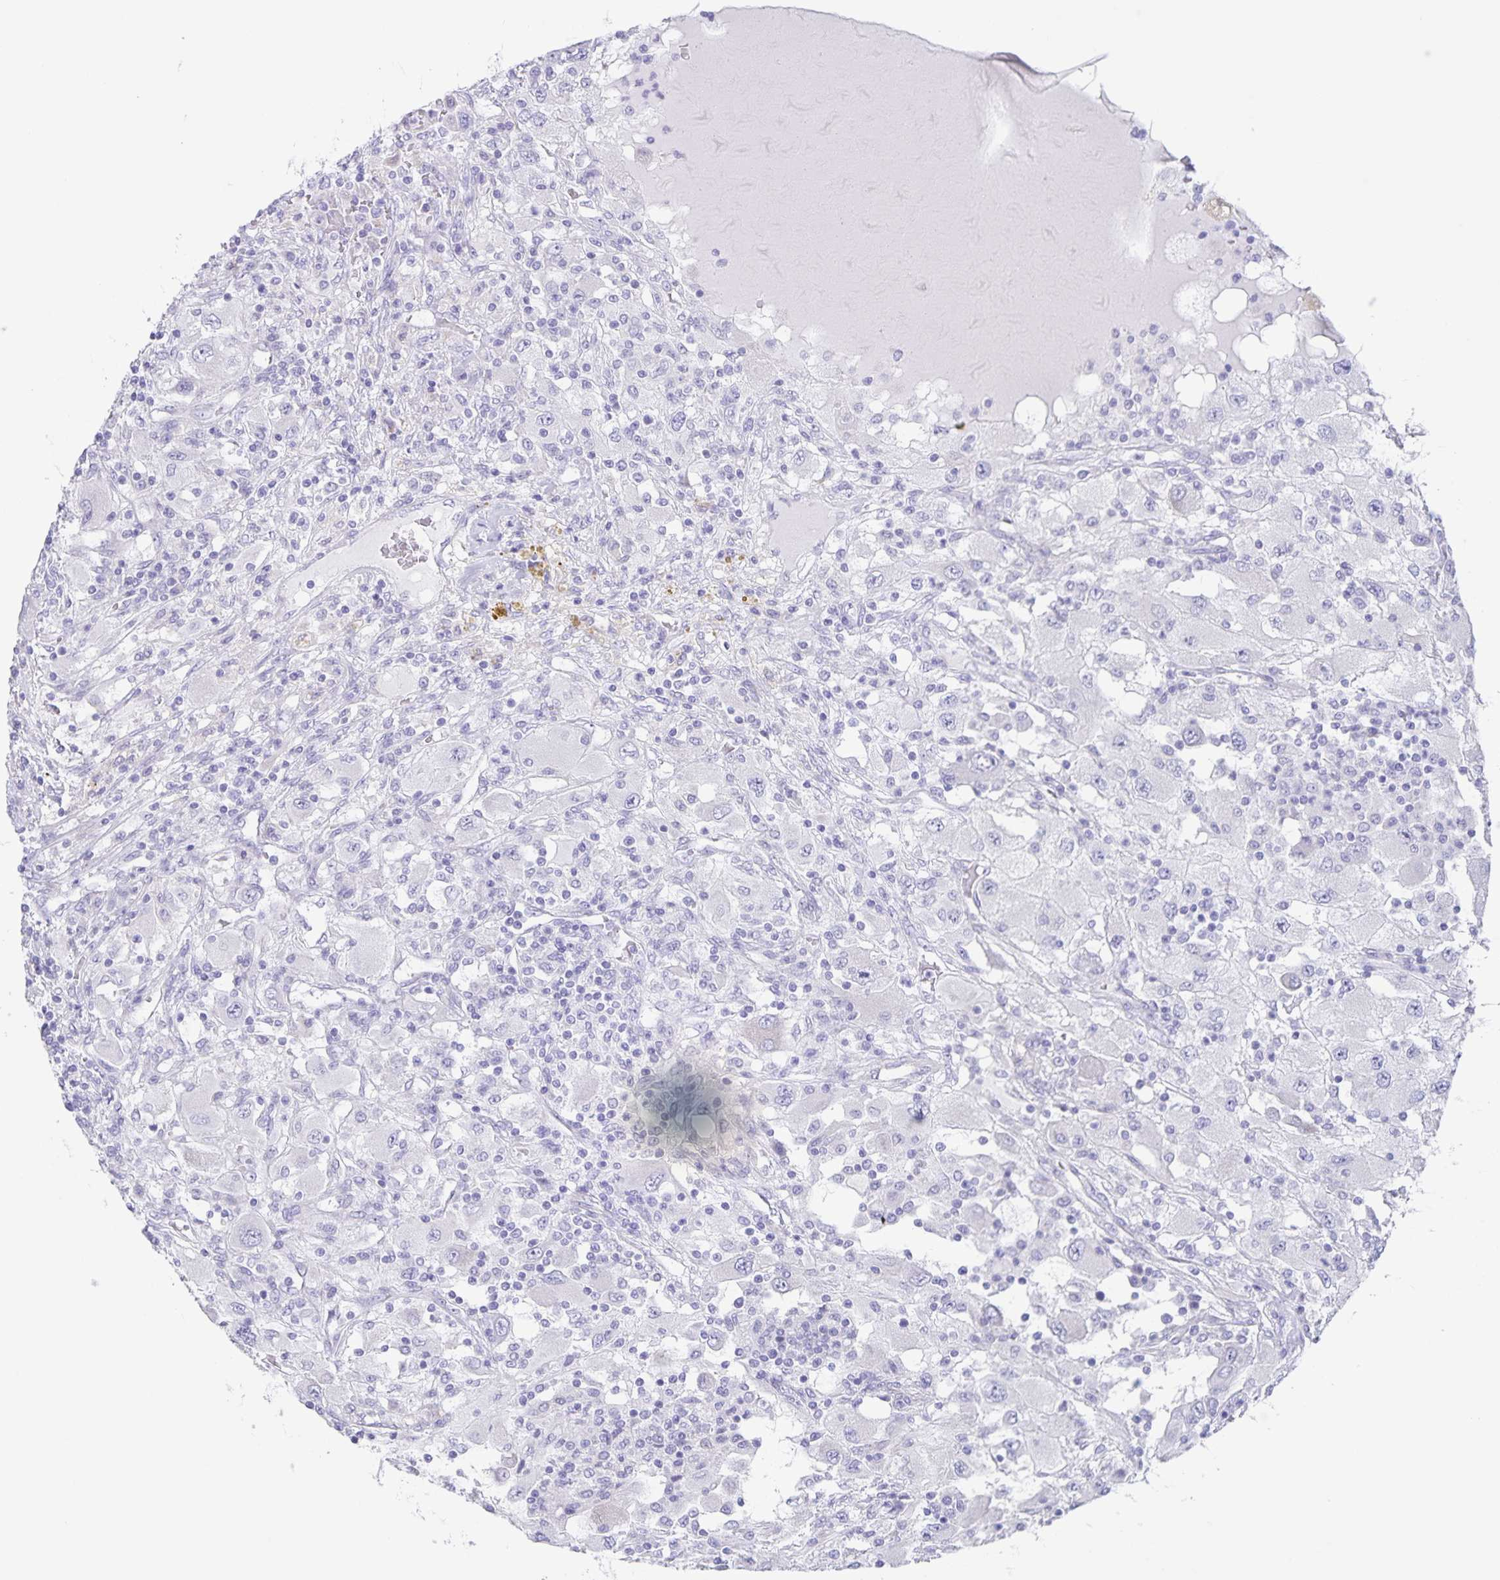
{"staining": {"intensity": "negative", "quantity": "none", "location": "none"}, "tissue": "renal cancer", "cell_type": "Tumor cells", "image_type": "cancer", "snomed": [{"axis": "morphology", "description": "Adenocarcinoma, NOS"}, {"axis": "topography", "description": "Kidney"}], "caption": "A high-resolution image shows immunohistochemistry staining of renal adenocarcinoma, which displays no significant positivity in tumor cells. (Stains: DAB immunohistochemistry with hematoxylin counter stain, Microscopy: brightfield microscopy at high magnification).", "gene": "AQP4", "patient": {"sex": "female", "age": 67}}